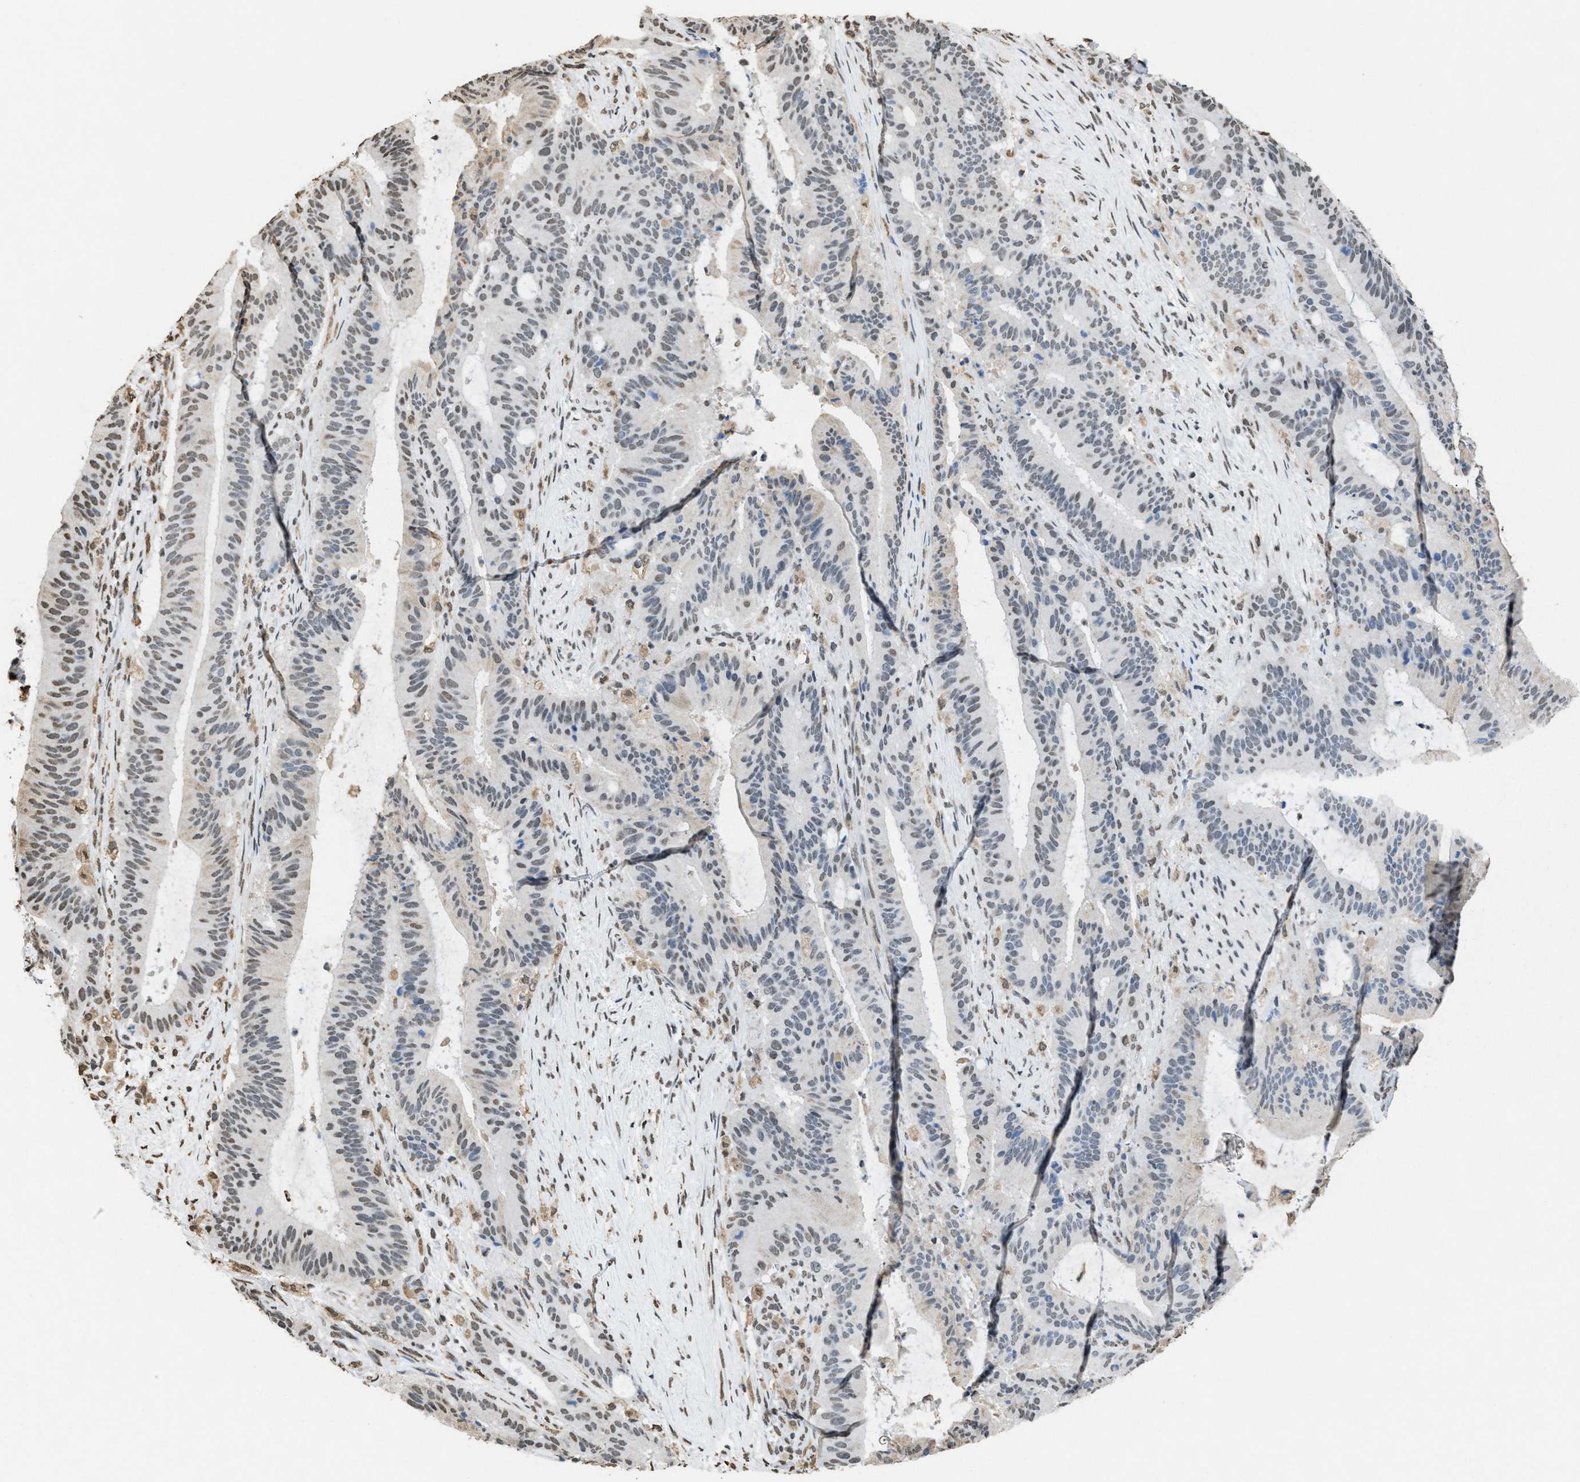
{"staining": {"intensity": "weak", "quantity": "25%-75%", "location": "nuclear"}, "tissue": "liver cancer", "cell_type": "Tumor cells", "image_type": "cancer", "snomed": [{"axis": "morphology", "description": "Normal tissue, NOS"}, {"axis": "morphology", "description": "Cholangiocarcinoma"}, {"axis": "topography", "description": "Liver"}, {"axis": "topography", "description": "Peripheral nerve tissue"}], "caption": "DAB (3,3'-diaminobenzidine) immunohistochemical staining of human liver cholangiocarcinoma displays weak nuclear protein staining in about 25%-75% of tumor cells. Nuclei are stained in blue.", "gene": "NUP88", "patient": {"sex": "female", "age": 73}}